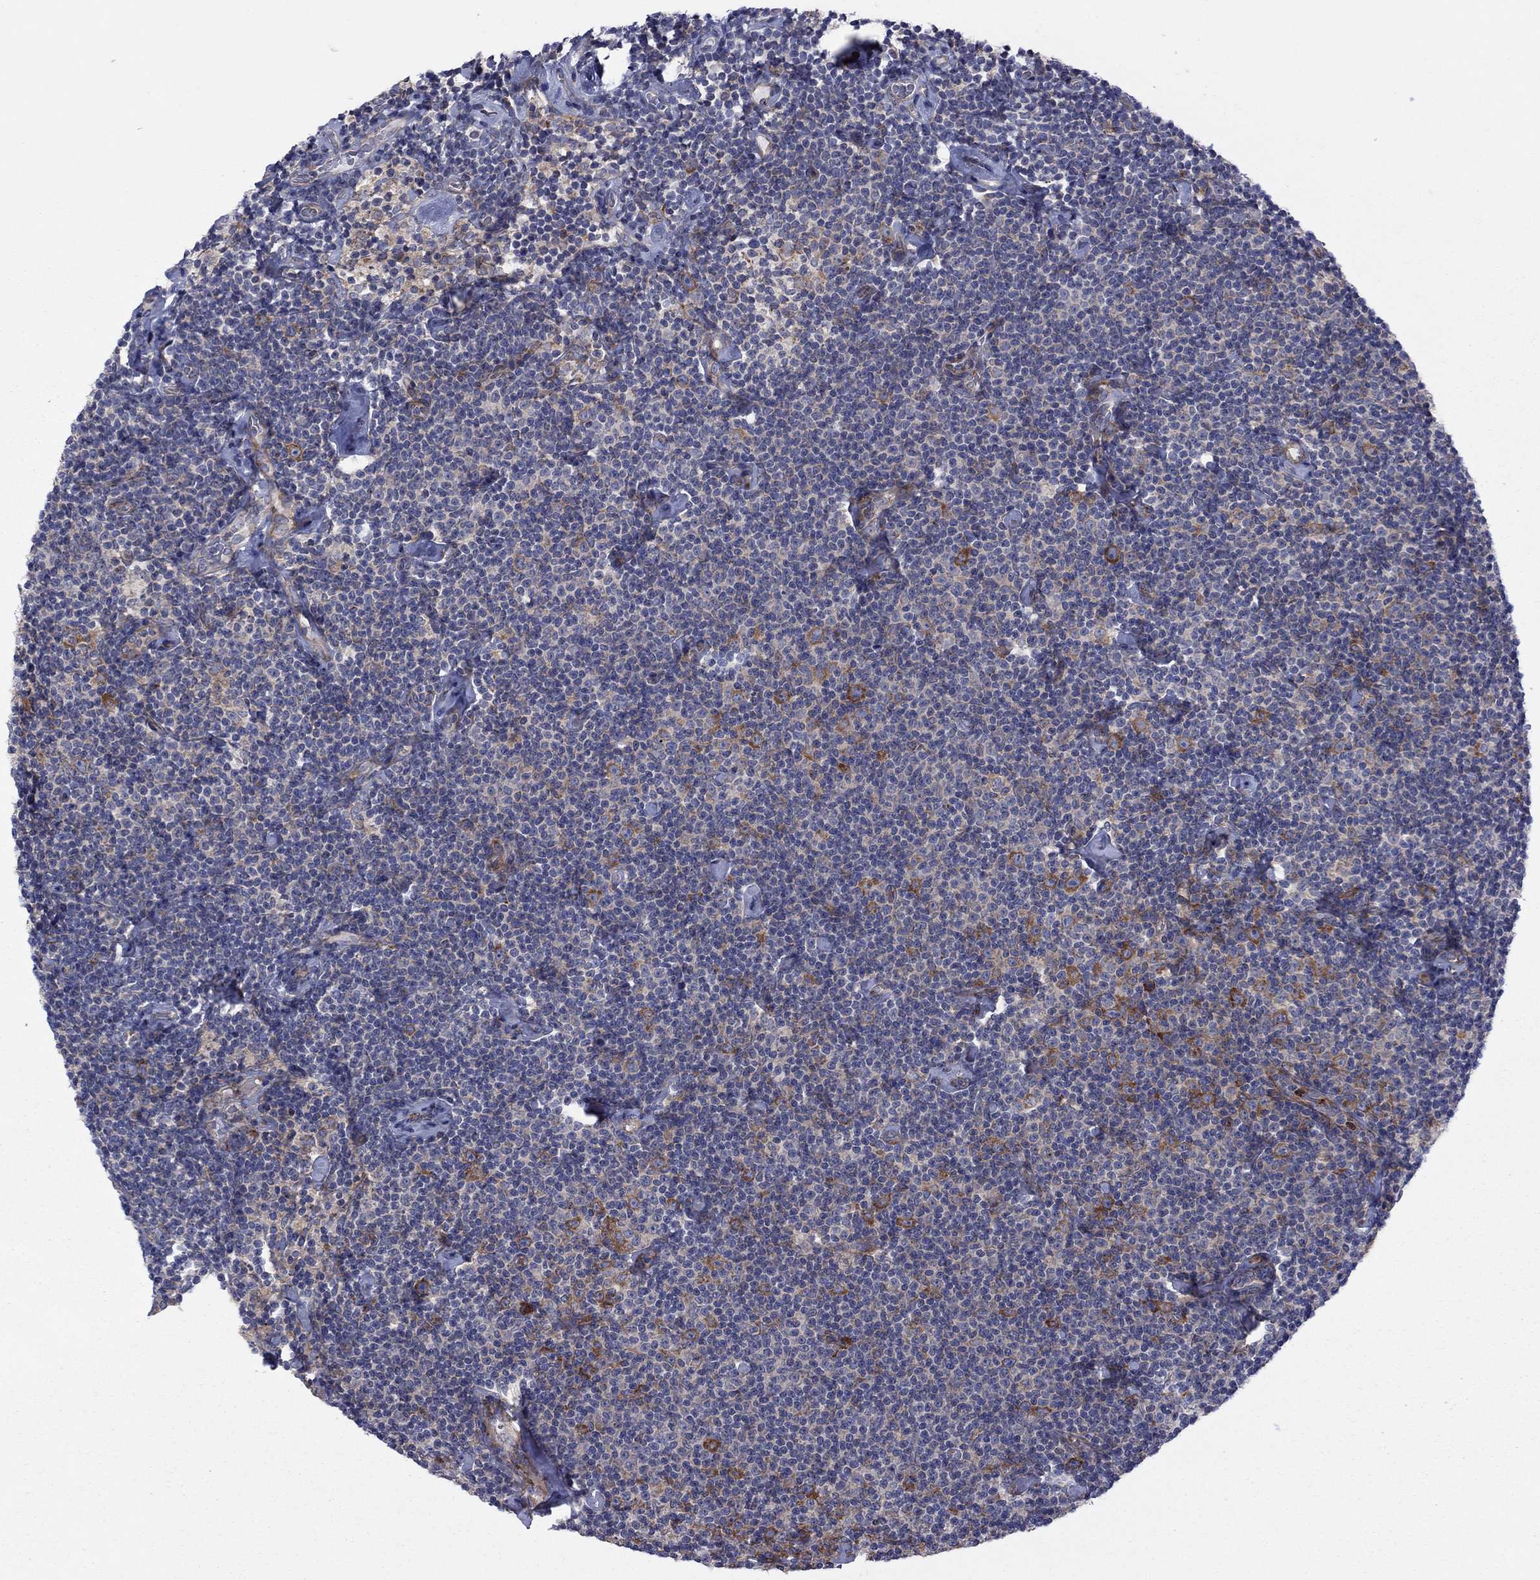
{"staining": {"intensity": "moderate", "quantity": "<25%", "location": "cytoplasmic/membranous"}, "tissue": "lymphoma", "cell_type": "Tumor cells", "image_type": "cancer", "snomed": [{"axis": "morphology", "description": "Malignant lymphoma, non-Hodgkin's type, Low grade"}, {"axis": "topography", "description": "Lymph node"}], "caption": "A brown stain shows moderate cytoplasmic/membranous staining of a protein in low-grade malignant lymphoma, non-Hodgkin's type tumor cells.", "gene": "GPR155", "patient": {"sex": "male", "age": 81}}